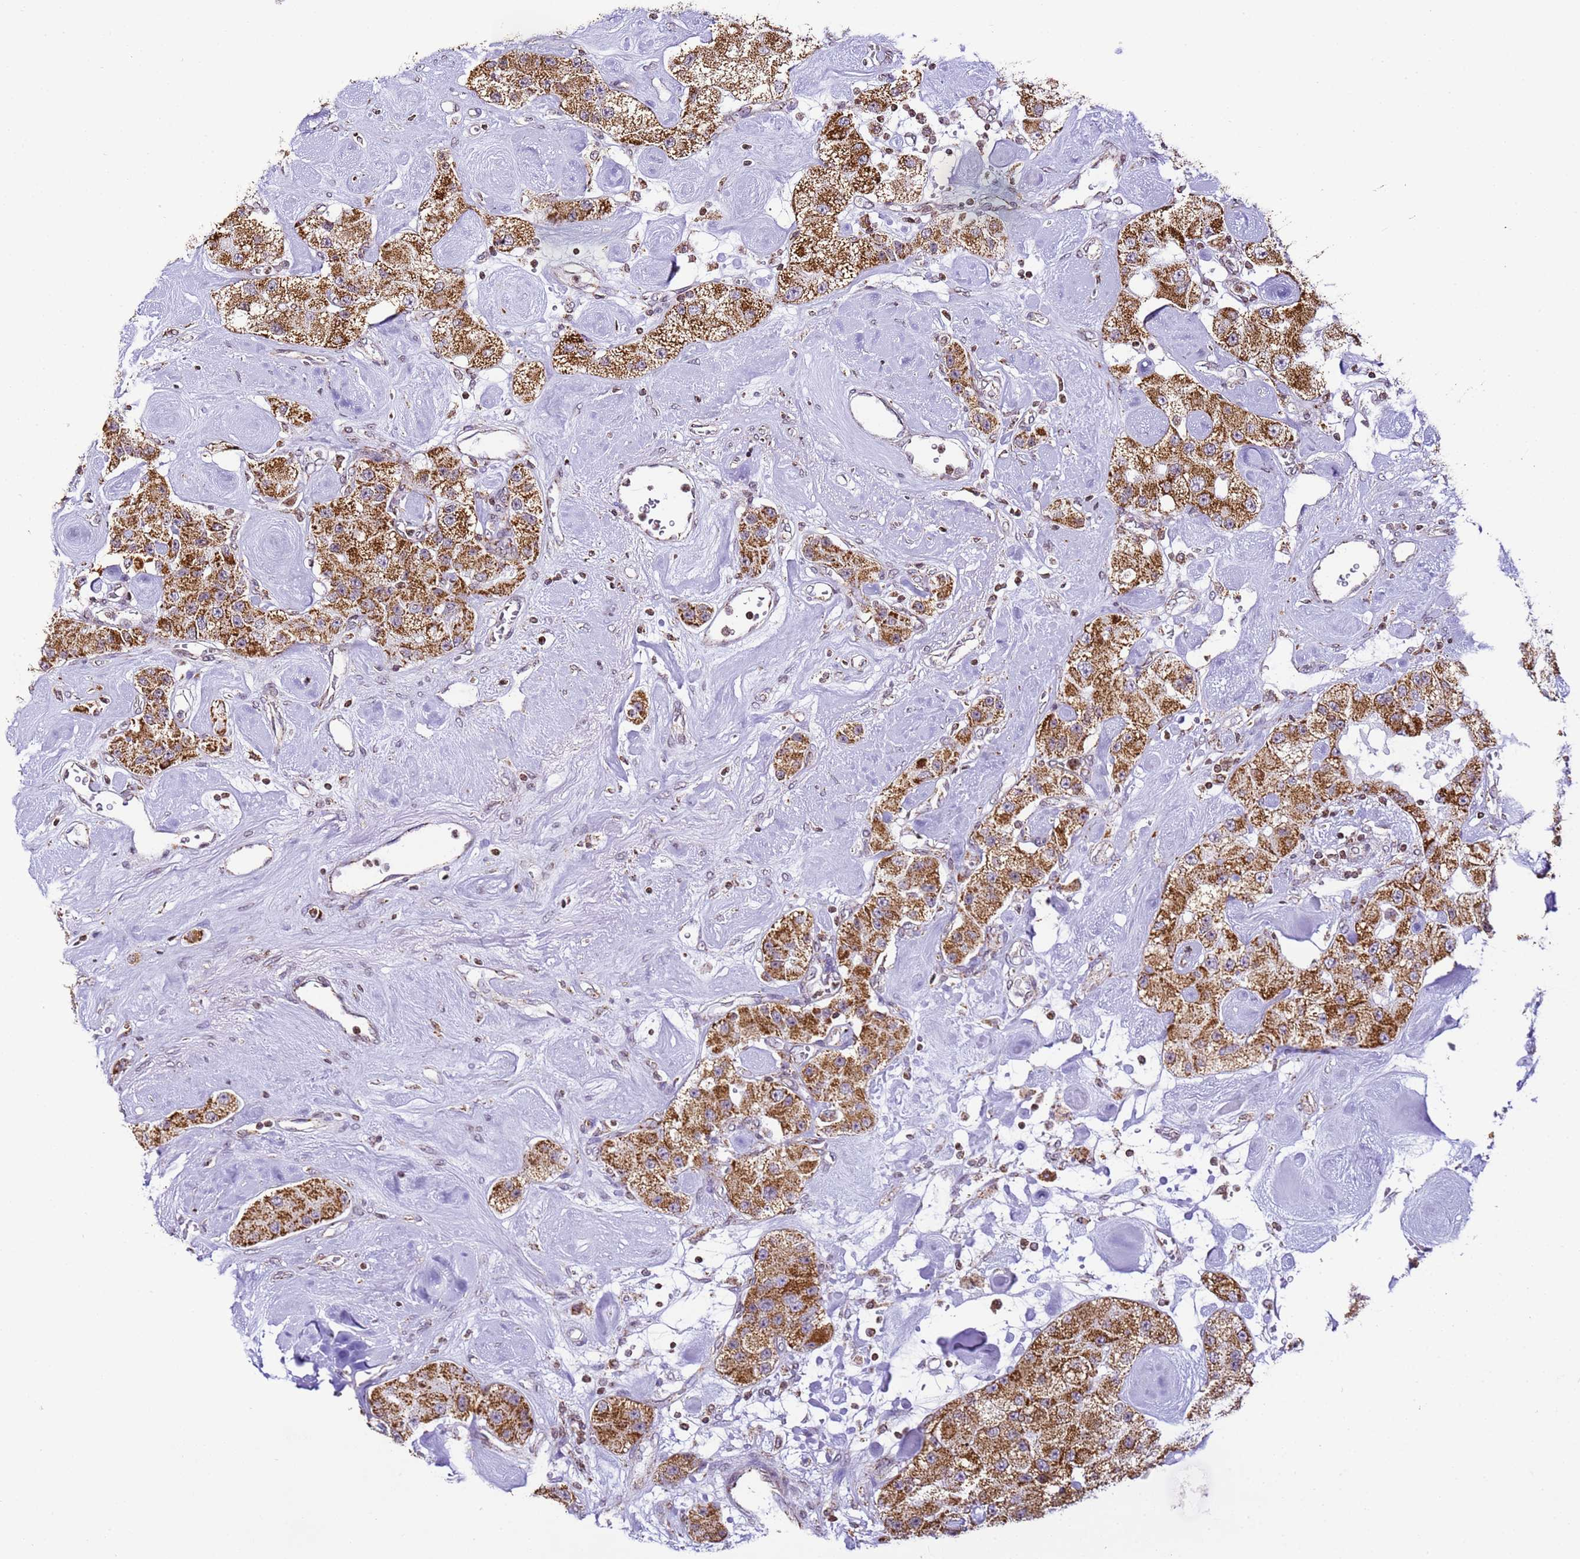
{"staining": {"intensity": "moderate", "quantity": ">75%", "location": "cytoplasmic/membranous"}, "tissue": "carcinoid", "cell_type": "Tumor cells", "image_type": "cancer", "snomed": [{"axis": "morphology", "description": "Carcinoid, malignant, NOS"}, {"axis": "topography", "description": "Pancreas"}], "caption": "A brown stain labels moderate cytoplasmic/membranous positivity of a protein in malignant carcinoid tumor cells.", "gene": "HSPE1", "patient": {"sex": "male", "age": 41}}